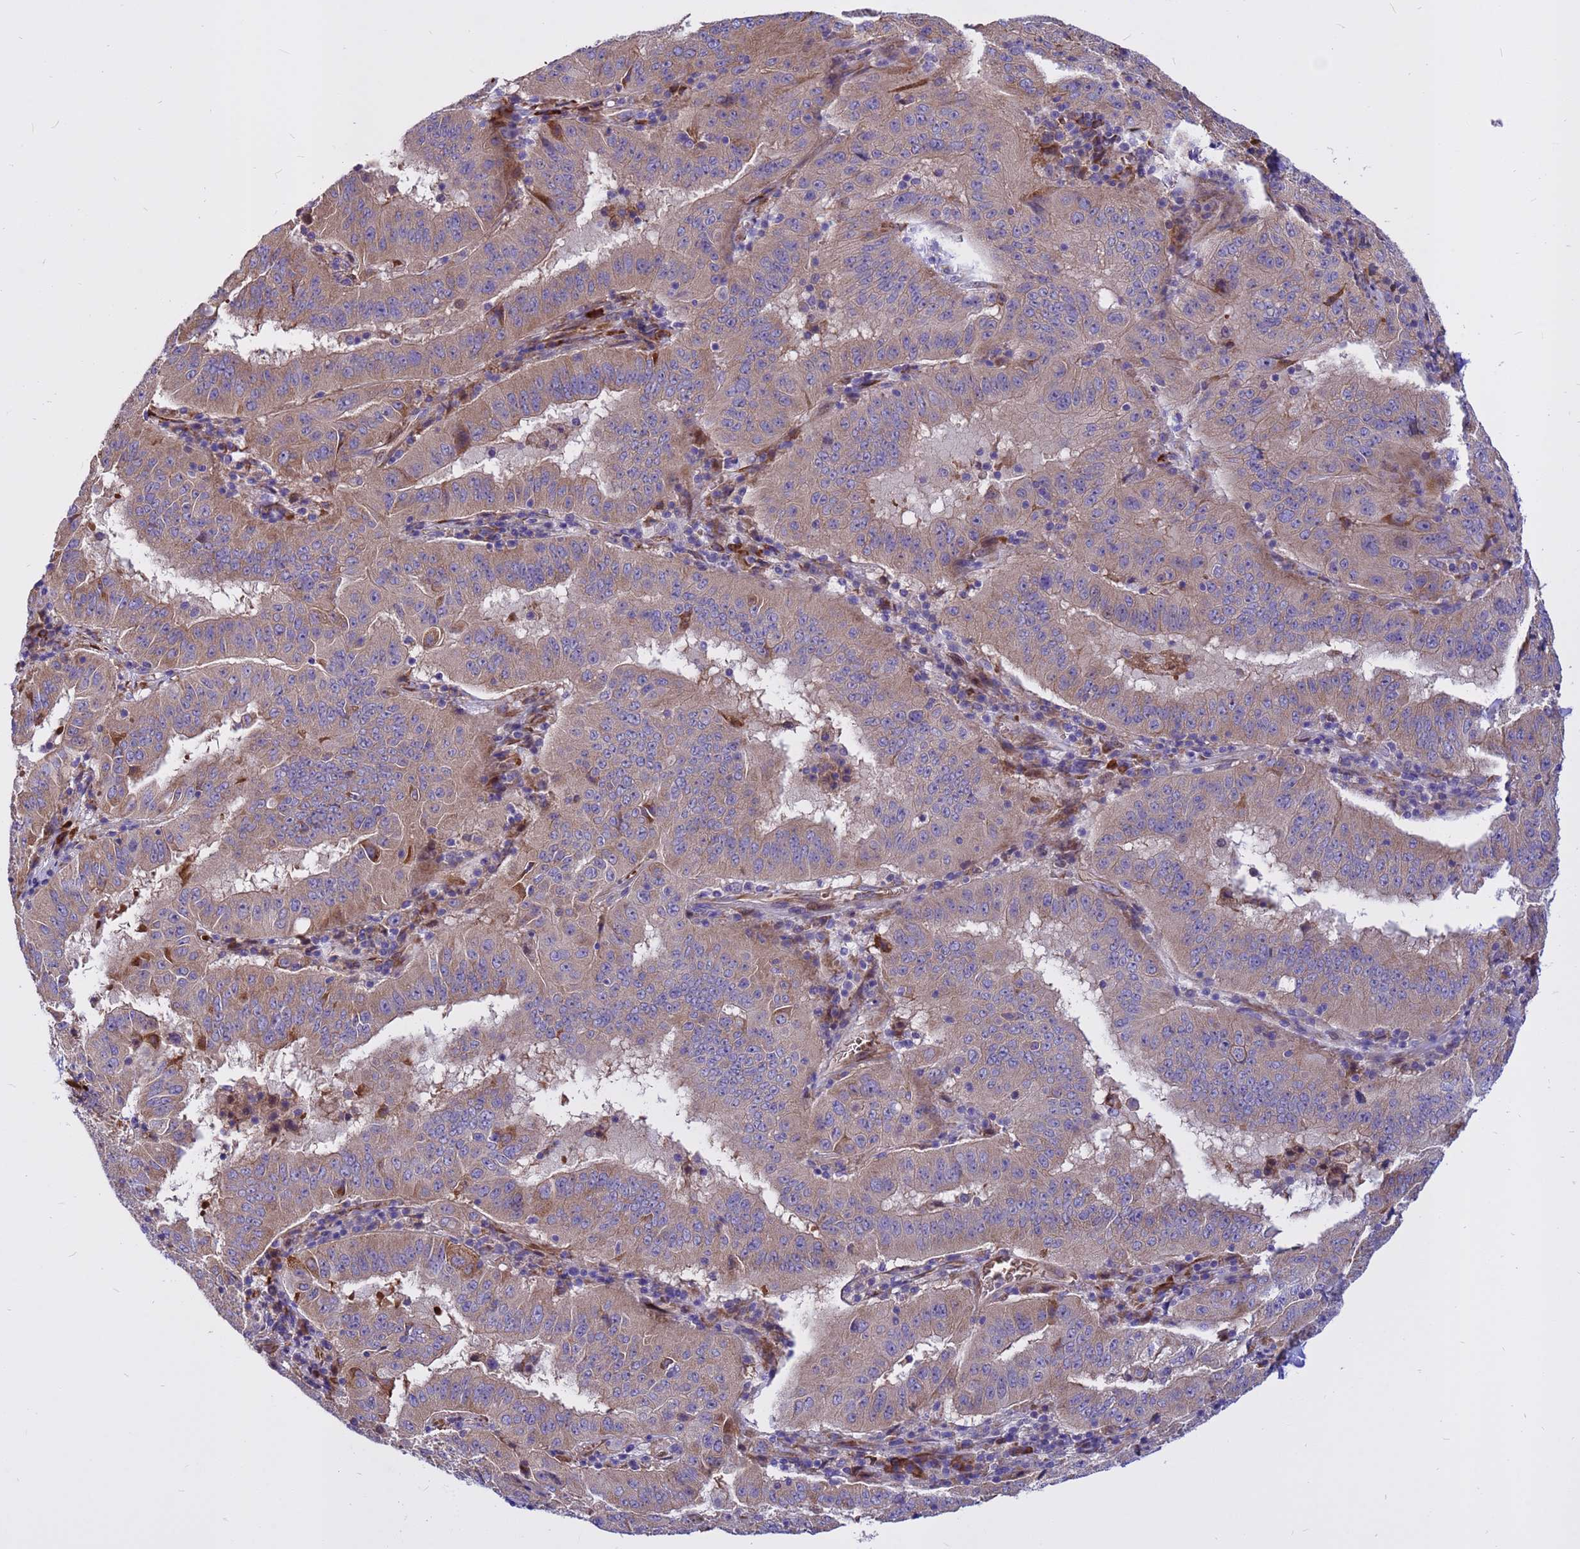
{"staining": {"intensity": "weak", "quantity": "25%-75%", "location": "cytoplasmic/membranous"}, "tissue": "pancreatic cancer", "cell_type": "Tumor cells", "image_type": "cancer", "snomed": [{"axis": "morphology", "description": "Adenocarcinoma, NOS"}, {"axis": "topography", "description": "Pancreas"}], "caption": "A histopathology image of human pancreatic cancer stained for a protein shows weak cytoplasmic/membranous brown staining in tumor cells.", "gene": "ZNF669", "patient": {"sex": "male", "age": 63}}